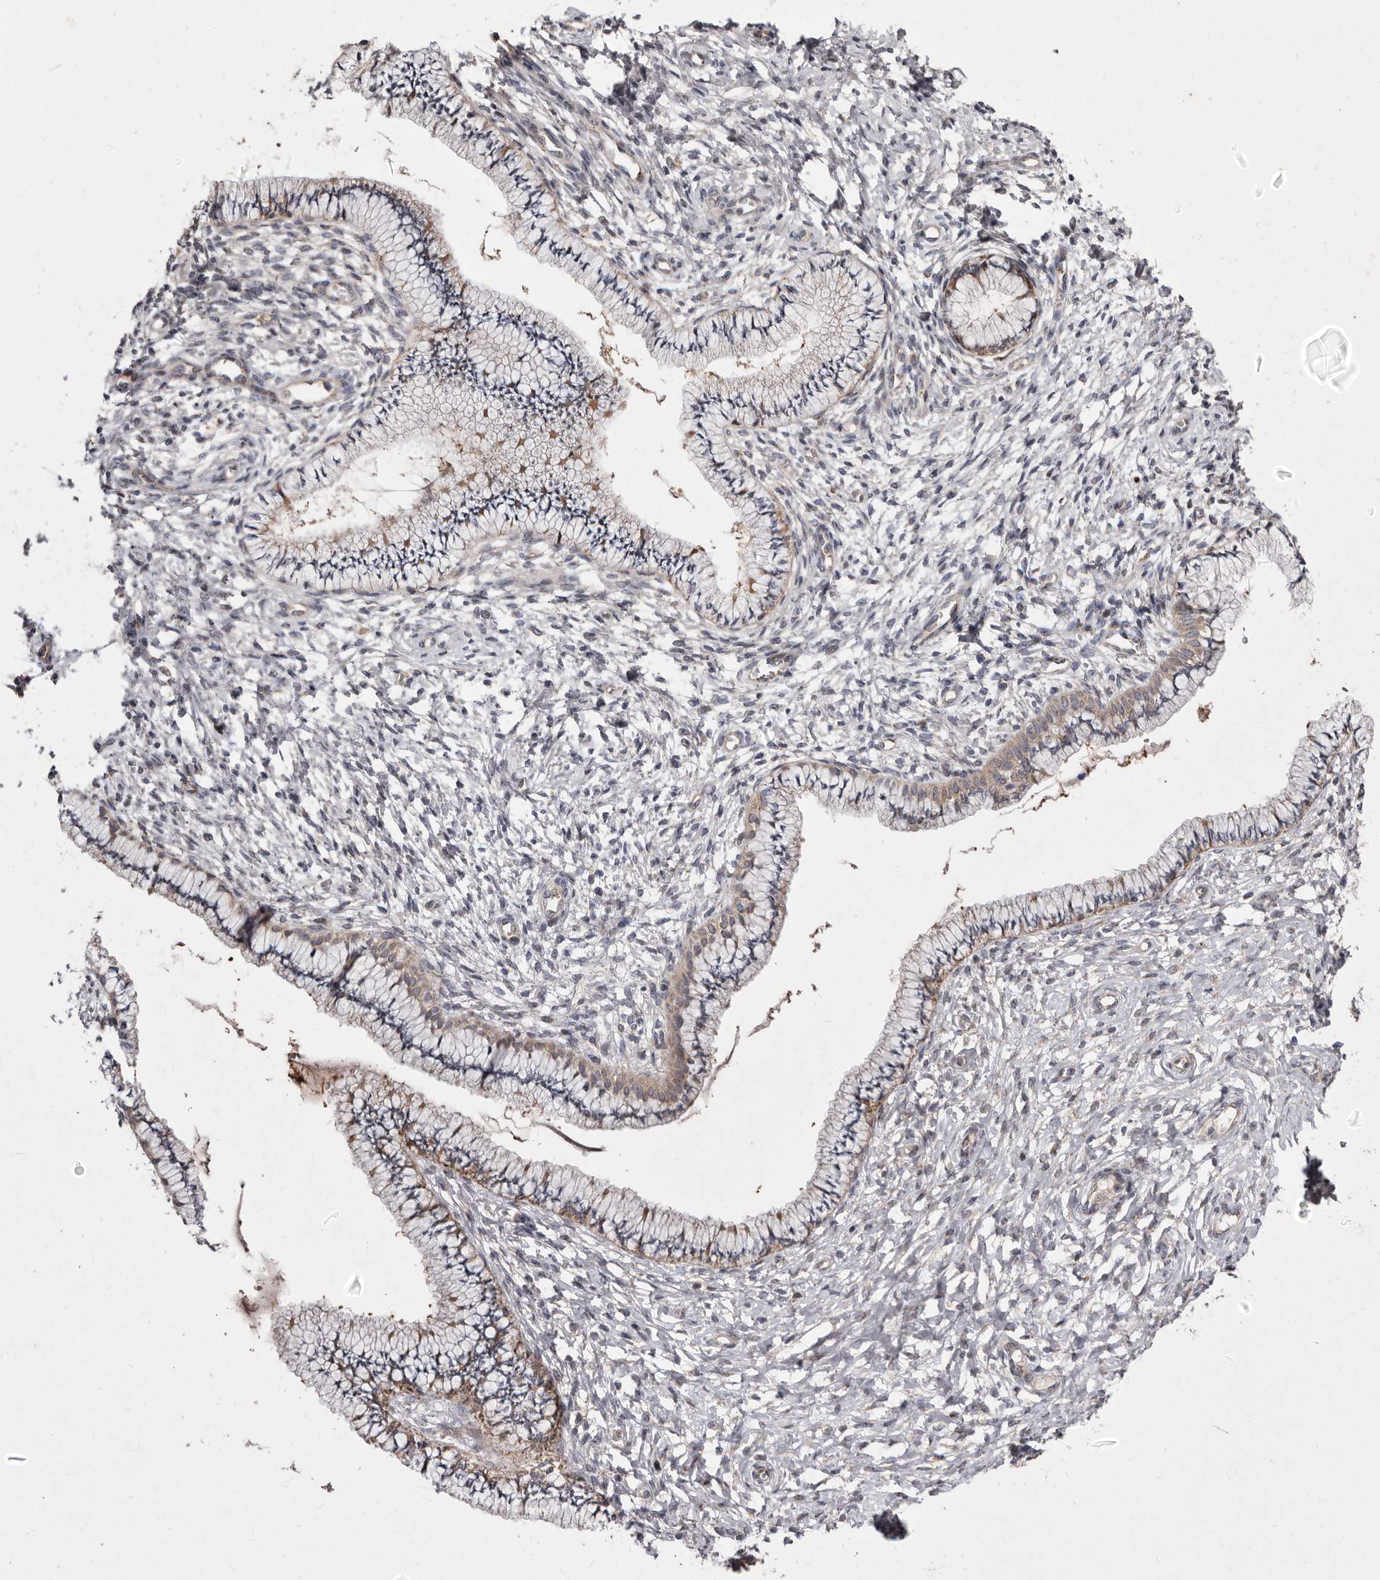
{"staining": {"intensity": "moderate", "quantity": "25%-75%", "location": "cytoplasmic/membranous"}, "tissue": "cervix", "cell_type": "Glandular cells", "image_type": "normal", "snomed": [{"axis": "morphology", "description": "Normal tissue, NOS"}, {"axis": "topography", "description": "Cervix"}], "caption": "Immunohistochemical staining of unremarkable cervix shows moderate cytoplasmic/membranous protein staining in approximately 25%-75% of glandular cells. (Brightfield microscopy of DAB IHC at high magnification).", "gene": "FLAD1", "patient": {"sex": "female", "age": 36}}